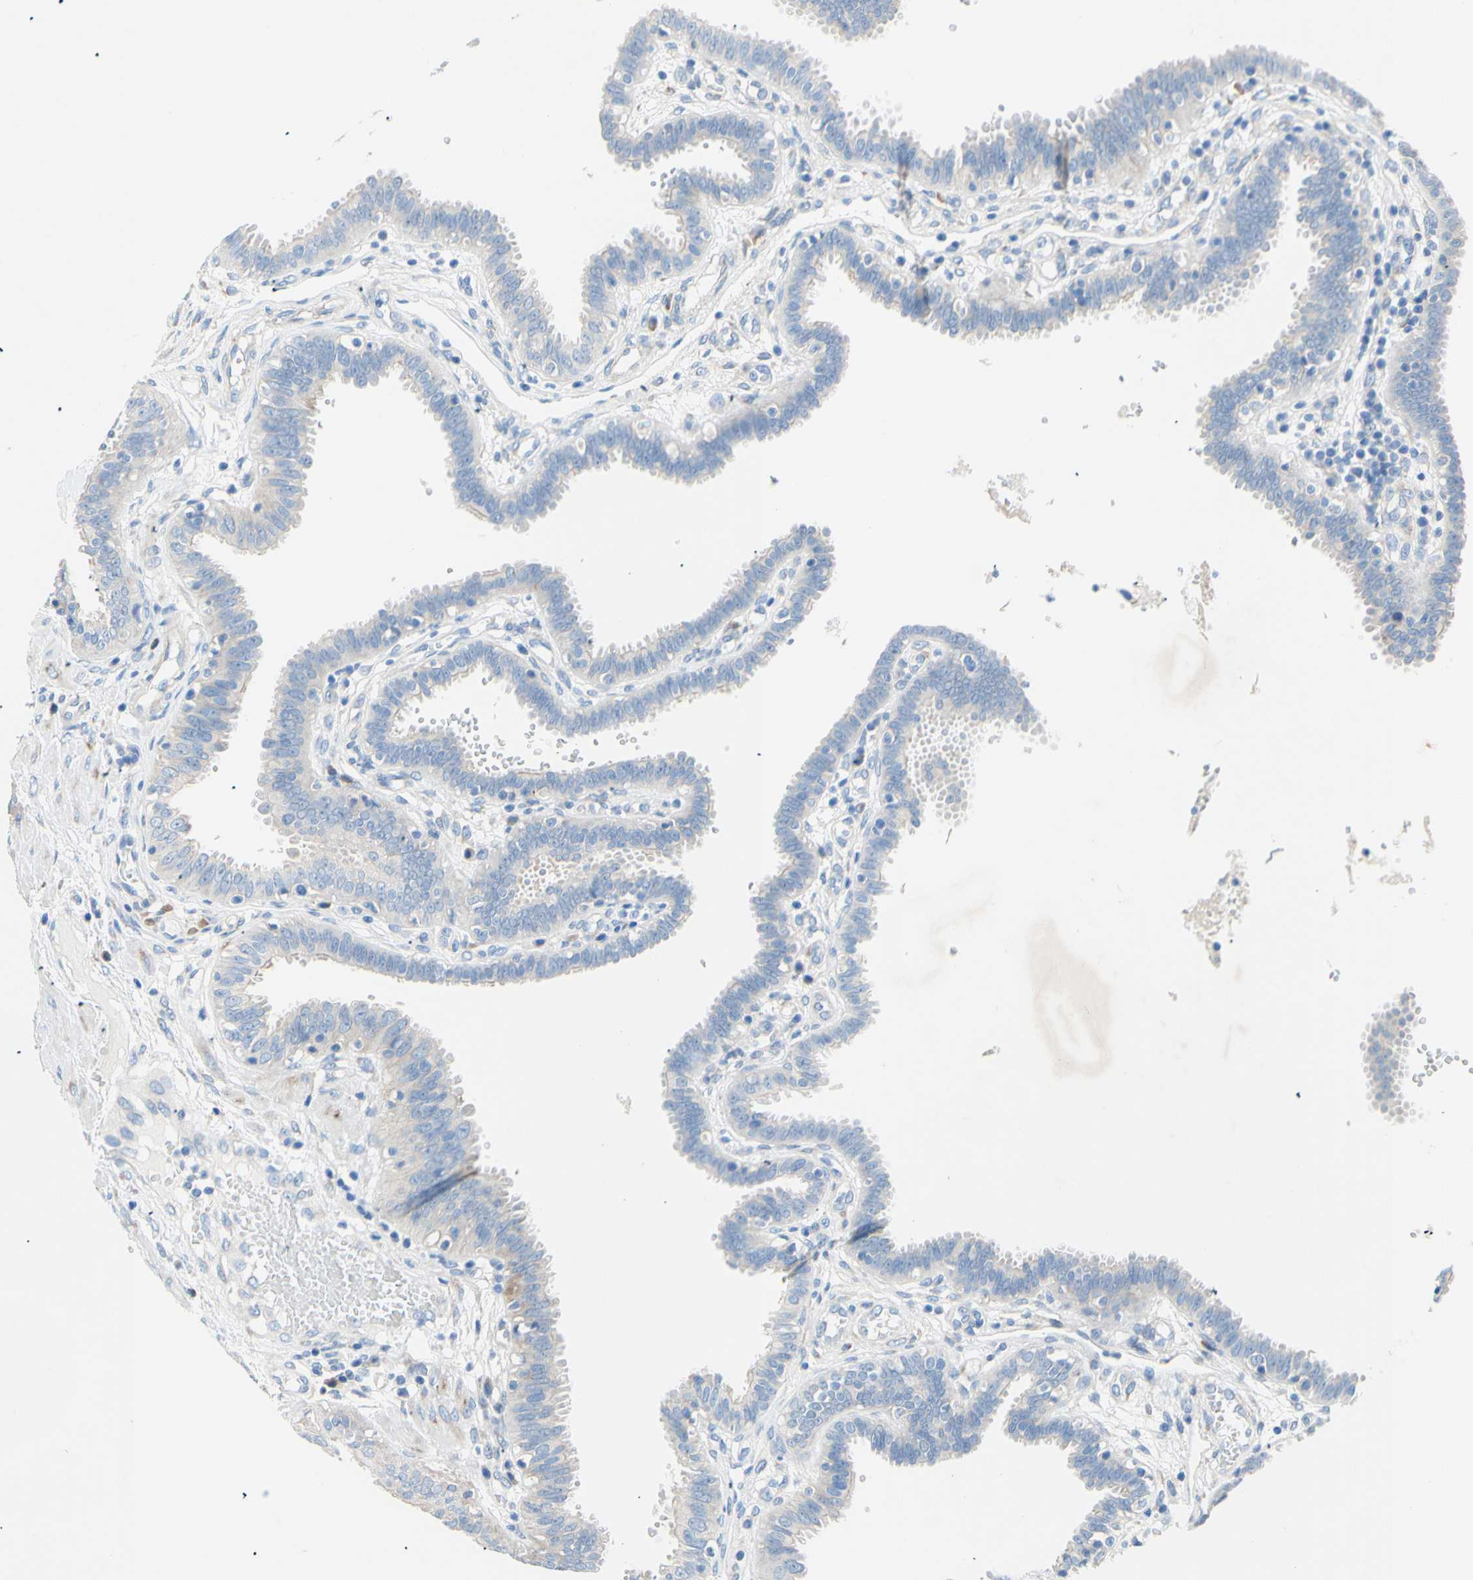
{"staining": {"intensity": "negative", "quantity": "none", "location": "none"}, "tissue": "fallopian tube", "cell_type": "Glandular cells", "image_type": "normal", "snomed": [{"axis": "morphology", "description": "Normal tissue, NOS"}, {"axis": "topography", "description": "Fallopian tube"}], "caption": "DAB immunohistochemical staining of benign fallopian tube reveals no significant staining in glandular cells.", "gene": "TMIGD2", "patient": {"sex": "female", "age": 32}}